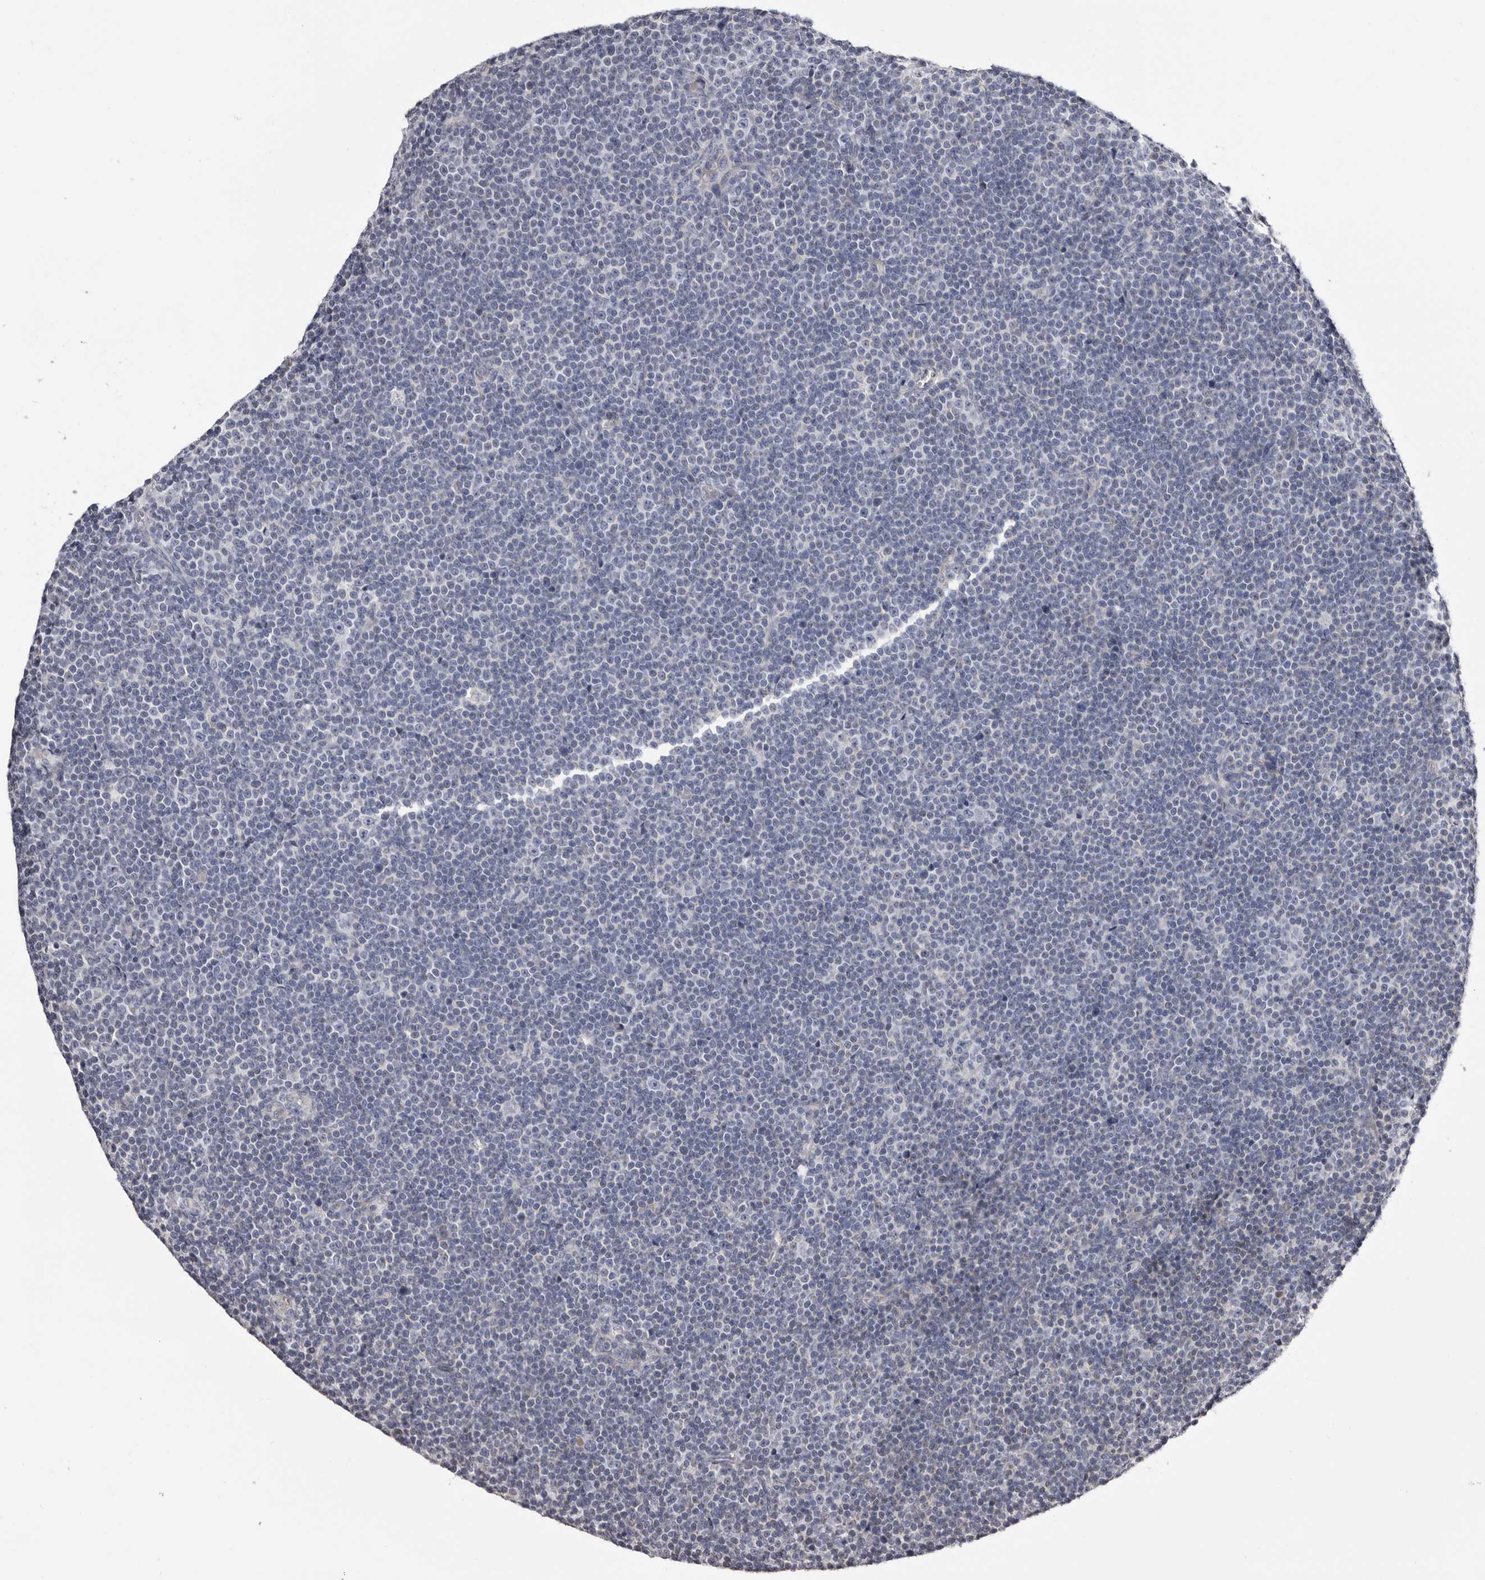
{"staining": {"intensity": "negative", "quantity": "none", "location": "none"}, "tissue": "lymphoma", "cell_type": "Tumor cells", "image_type": "cancer", "snomed": [{"axis": "morphology", "description": "Malignant lymphoma, non-Hodgkin's type, Low grade"}, {"axis": "topography", "description": "Lymph node"}], "caption": "High power microscopy image of an immunohistochemistry (IHC) image of low-grade malignant lymphoma, non-Hodgkin's type, revealing no significant staining in tumor cells.", "gene": "CASQ1", "patient": {"sex": "female", "age": 67}}